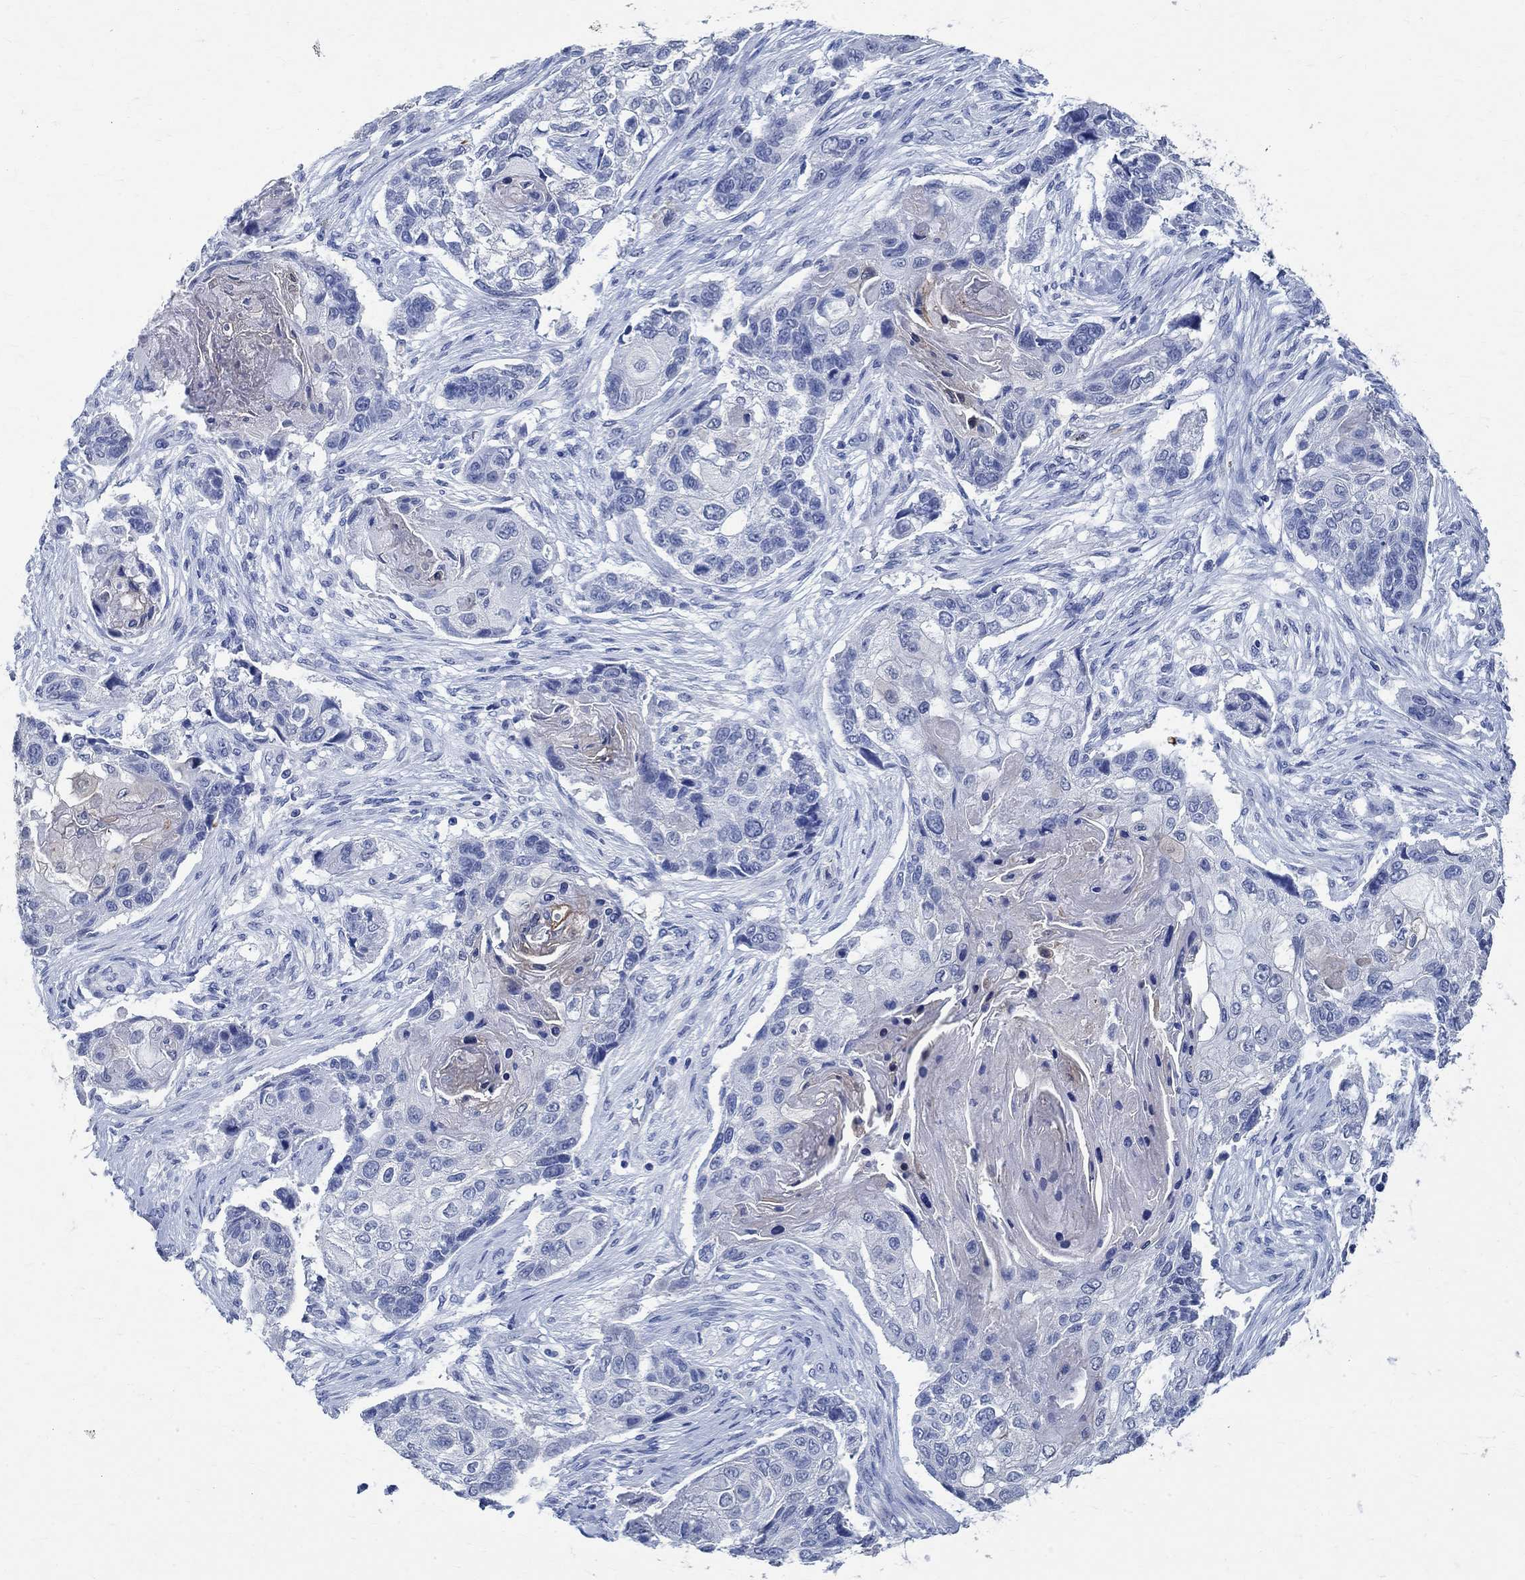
{"staining": {"intensity": "negative", "quantity": "none", "location": "none"}, "tissue": "lung cancer", "cell_type": "Tumor cells", "image_type": "cancer", "snomed": [{"axis": "morphology", "description": "Normal tissue, NOS"}, {"axis": "morphology", "description": "Squamous cell carcinoma, NOS"}, {"axis": "topography", "description": "Bronchus"}, {"axis": "topography", "description": "Lung"}], "caption": "There is no significant positivity in tumor cells of lung cancer (squamous cell carcinoma).", "gene": "TMEM221", "patient": {"sex": "male", "age": 69}}